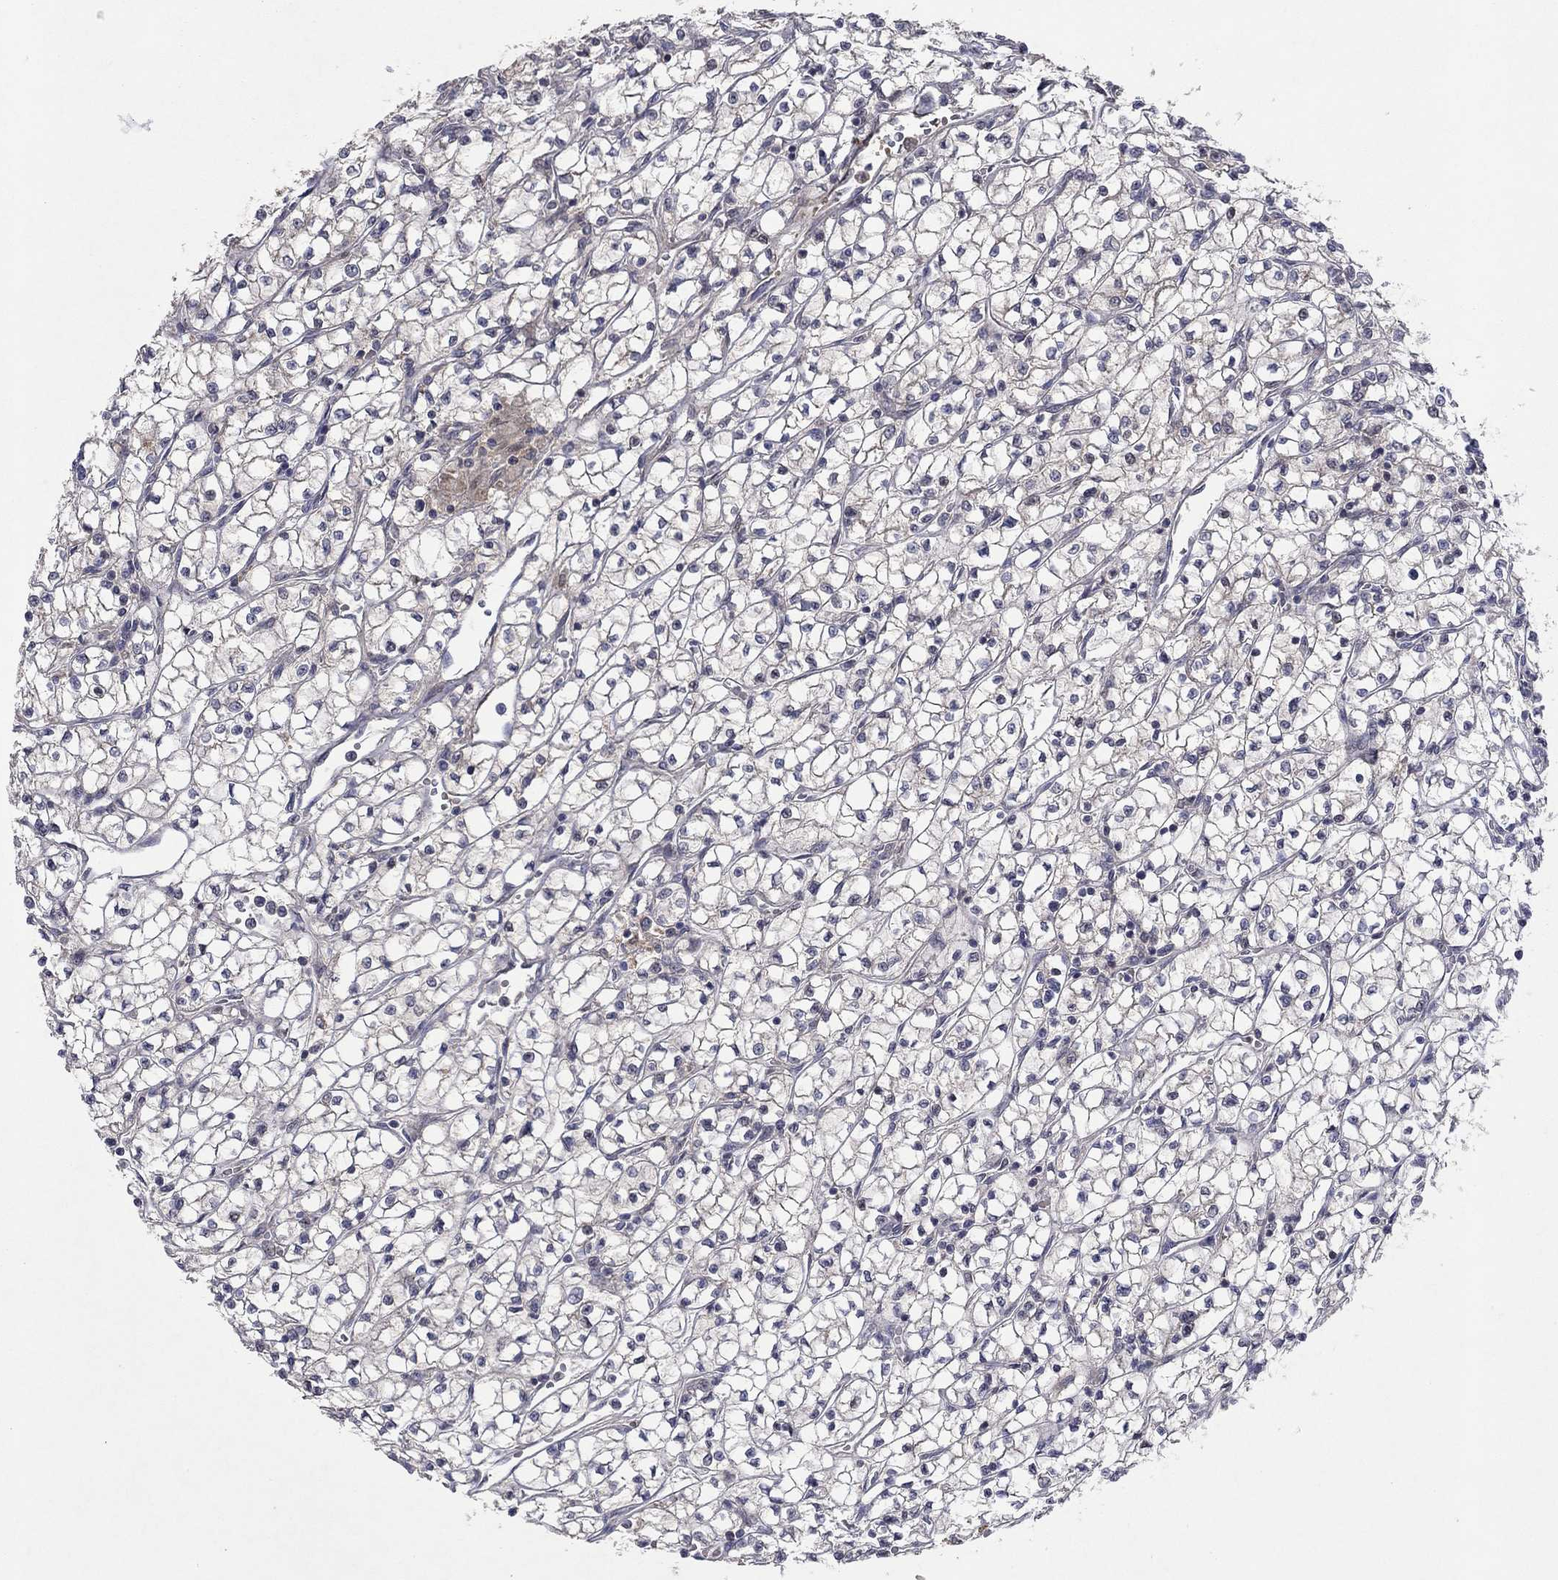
{"staining": {"intensity": "negative", "quantity": "none", "location": "none"}, "tissue": "renal cancer", "cell_type": "Tumor cells", "image_type": "cancer", "snomed": [{"axis": "morphology", "description": "Adenocarcinoma, NOS"}, {"axis": "topography", "description": "Kidney"}], "caption": "A micrograph of human renal adenocarcinoma is negative for staining in tumor cells. (DAB IHC visualized using brightfield microscopy, high magnification).", "gene": "IL4", "patient": {"sex": "female", "age": 64}}